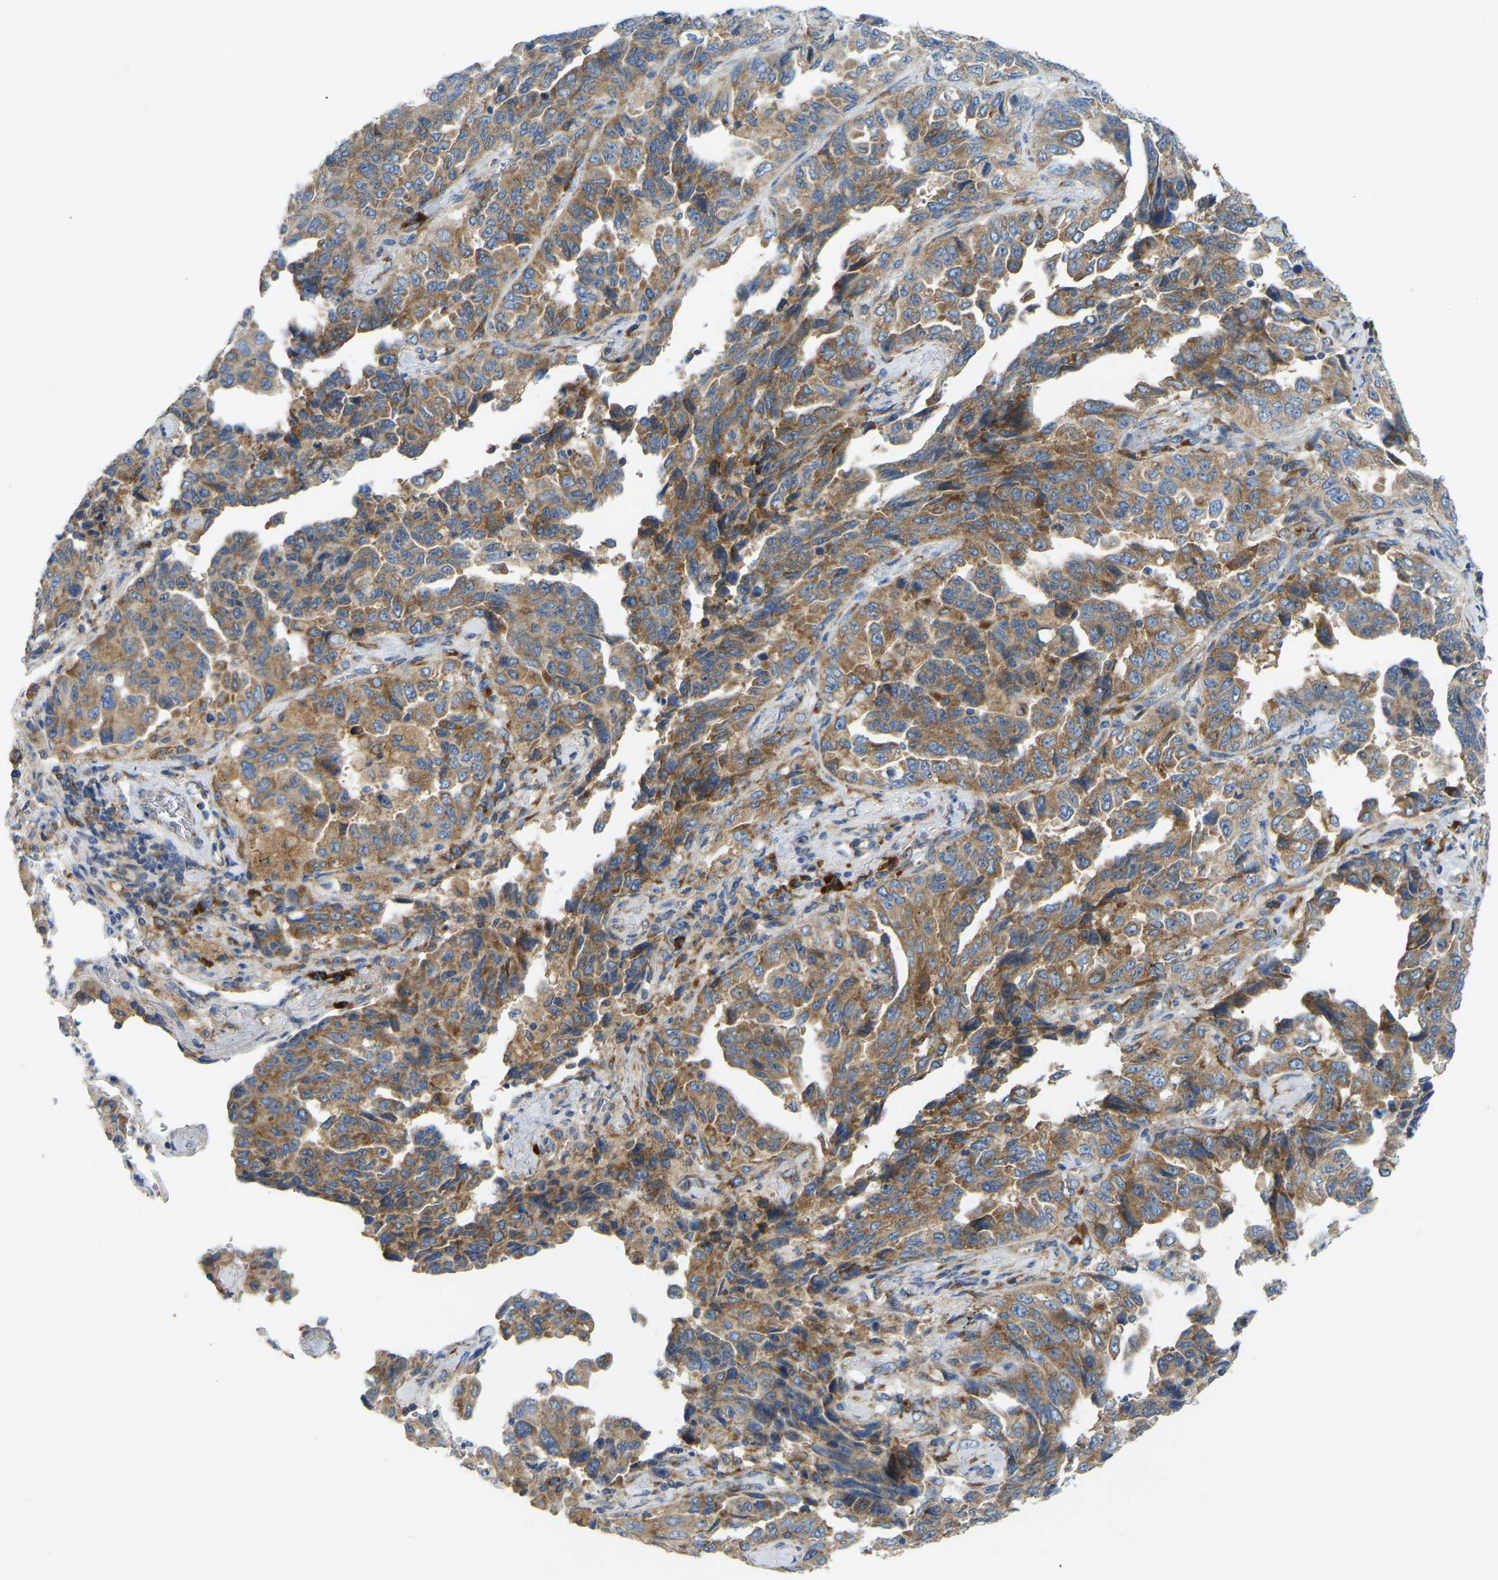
{"staining": {"intensity": "moderate", "quantity": ">75%", "location": "cytoplasmic/membranous"}, "tissue": "lung cancer", "cell_type": "Tumor cells", "image_type": "cancer", "snomed": [{"axis": "morphology", "description": "Adenocarcinoma, NOS"}, {"axis": "topography", "description": "Lung"}], "caption": "An image showing moderate cytoplasmic/membranous expression in approximately >75% of tumor cells in adenocarcinoma (lung), as visualized by brown immunohistochemical staining.", "gene": "SND1", "patient": {"sex": "female", "age": 51}}